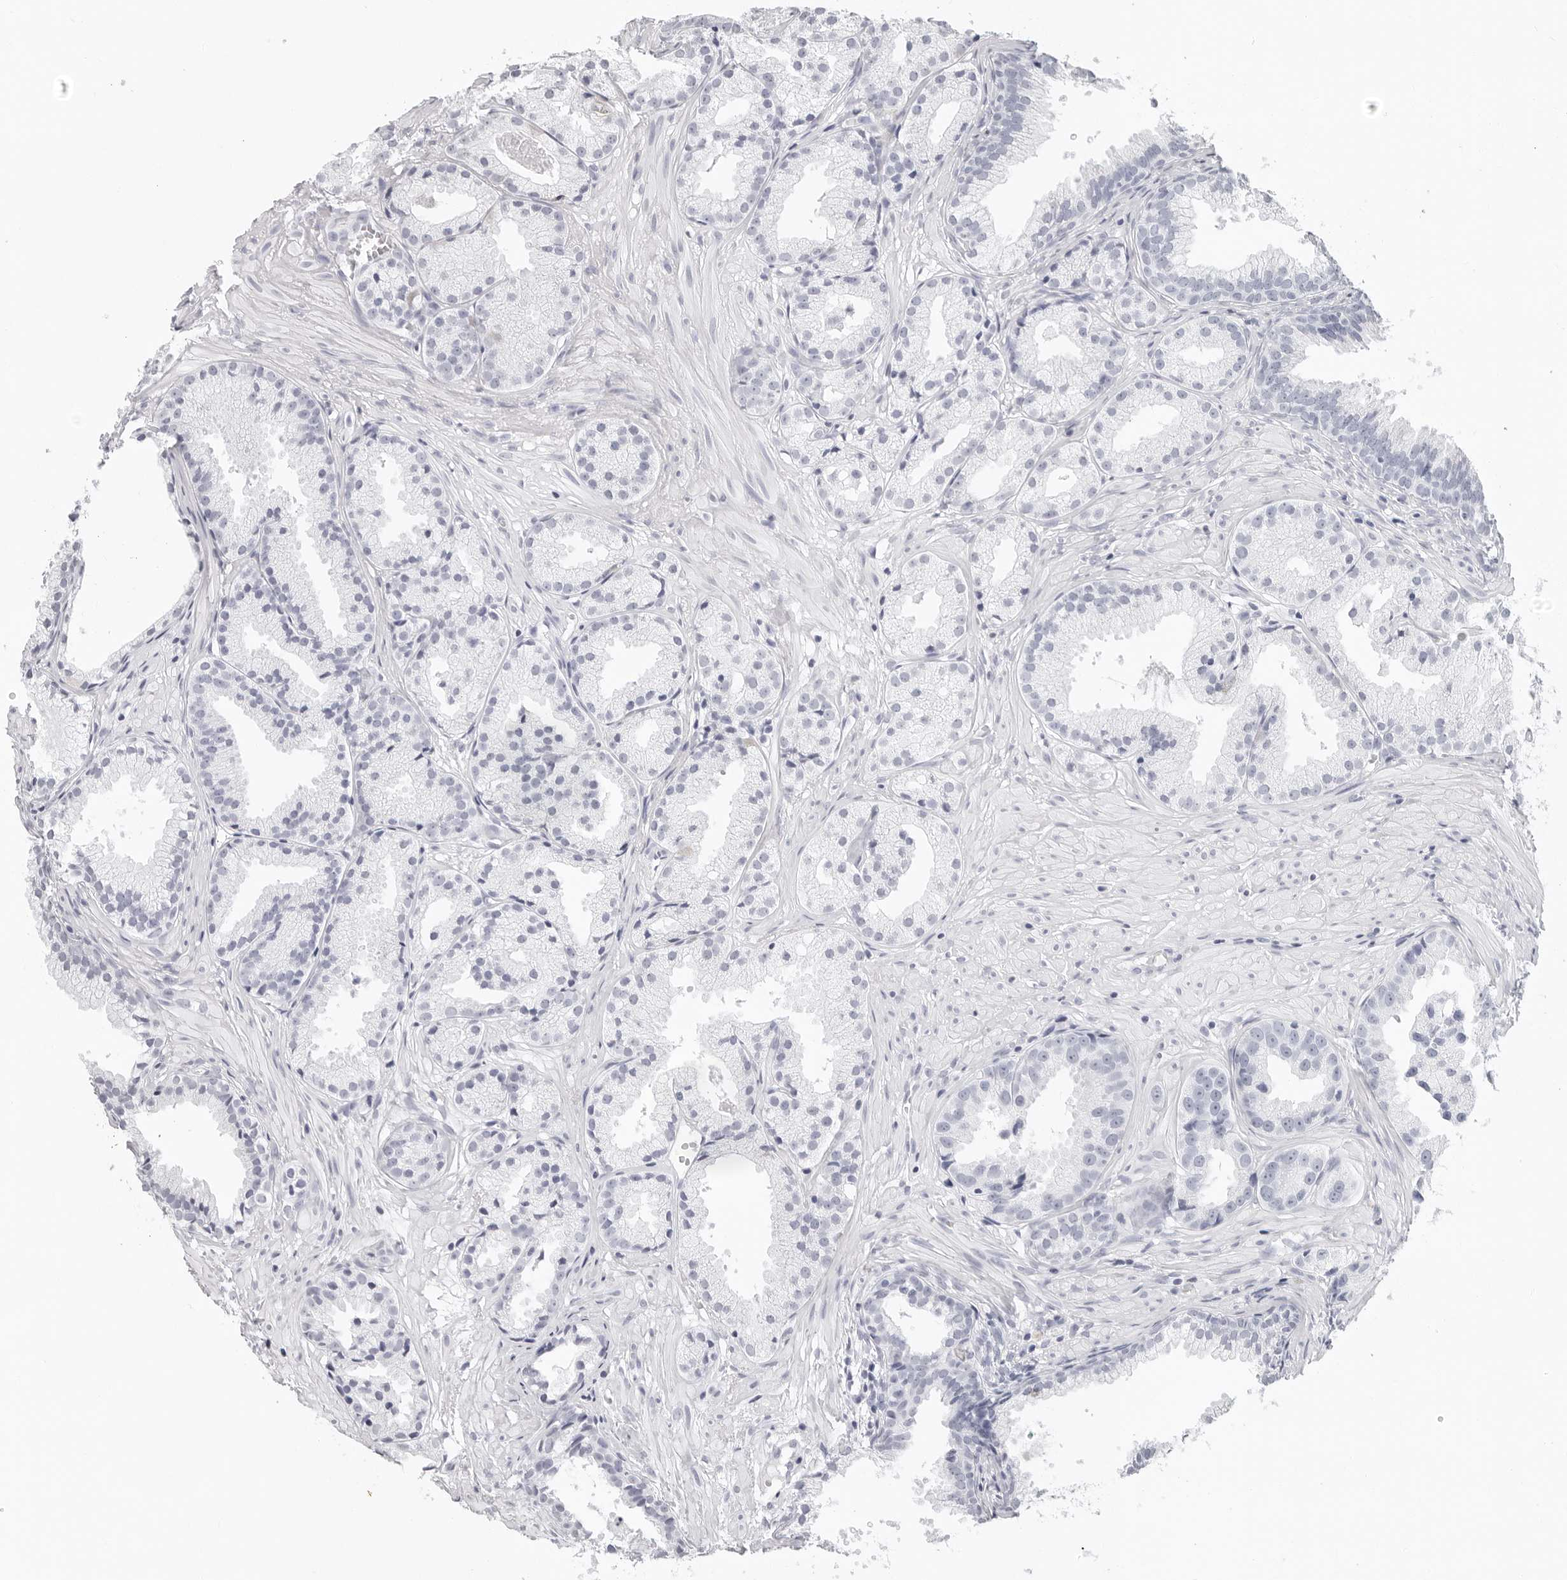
{"staining": {"intensity": "negative", "quantity": "none", "location": "none"}, "tissue": "prostate cancer", "cell_type": "Tumor cells", "image_type": "cancer", "snomed": [{"axis": "morphology", "description": "Adenocarcinoma, Low grade"}, {"axis": "topography", "description": "Prostate"}], "caption": "Micrograph shows no significant protein expression in tumor cells of prostate cancer. The staining was performed using DAB (3,3'-diaminobenzidine) to visualize the protein expression in brown, while the nuclei were stained in blue with hematoxylin (Magnification: 20x).", "gene": "AGMAT", "patient": {"sex": "male", "age": 88}}